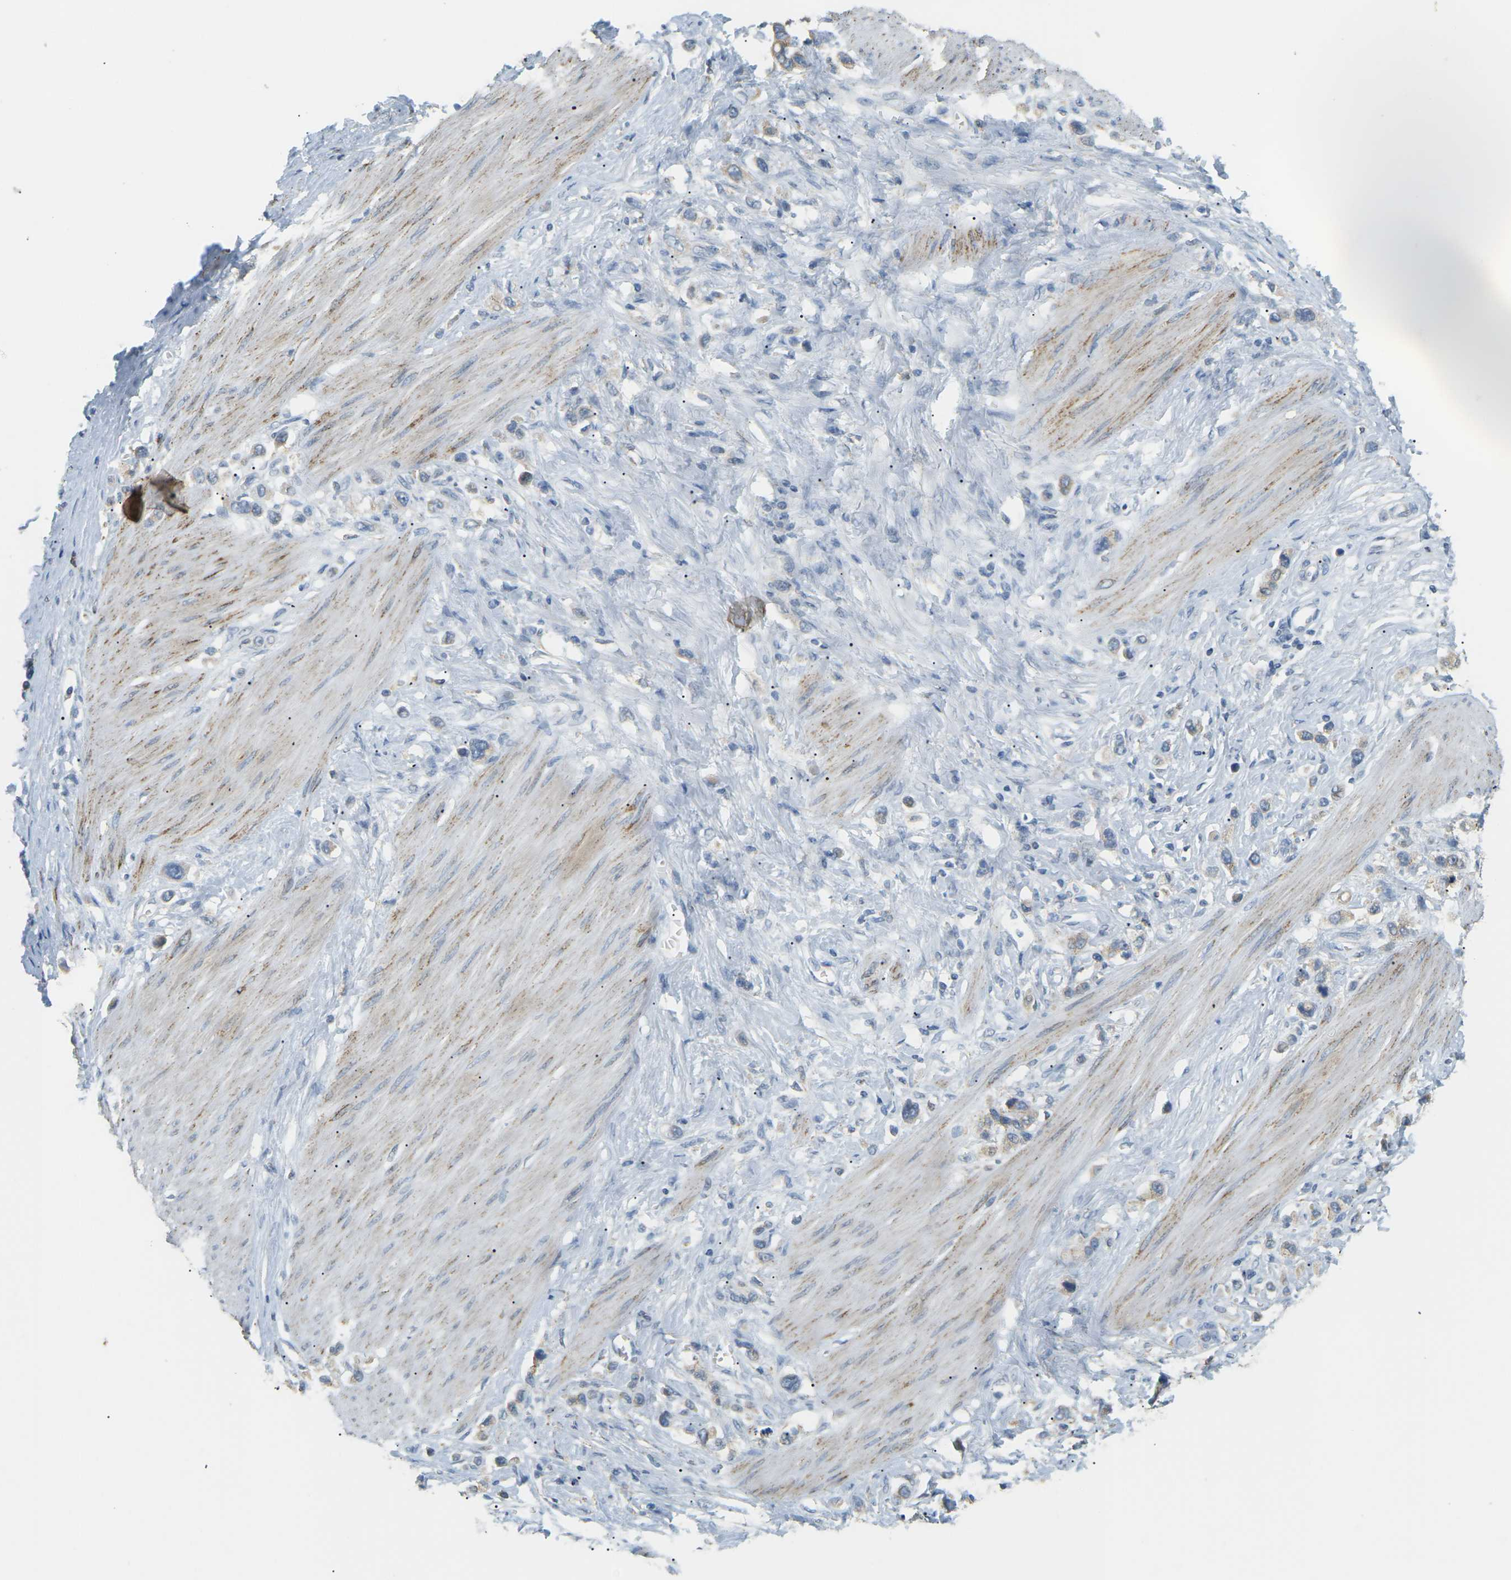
{"staining": {"intensity": "weak", "quantity": "<25%", "location": "cytoplasmic/membranous"}, "tissue": "stomach cancer", "cell_type": "Tumor cells", "image_type": "cancer", "snomed": [{"axis": "morphology", "description": "Adenocarcinoma, NOS"}, {"axis": "topography", "description": "Stomach"}], "caption": "Immunohistochemistry of stomach cancer (adenocarcinoma) exhibits no staining in tumor cells.", "gene": "CD300E", "patient": {"sex": "female", "age": 65}}